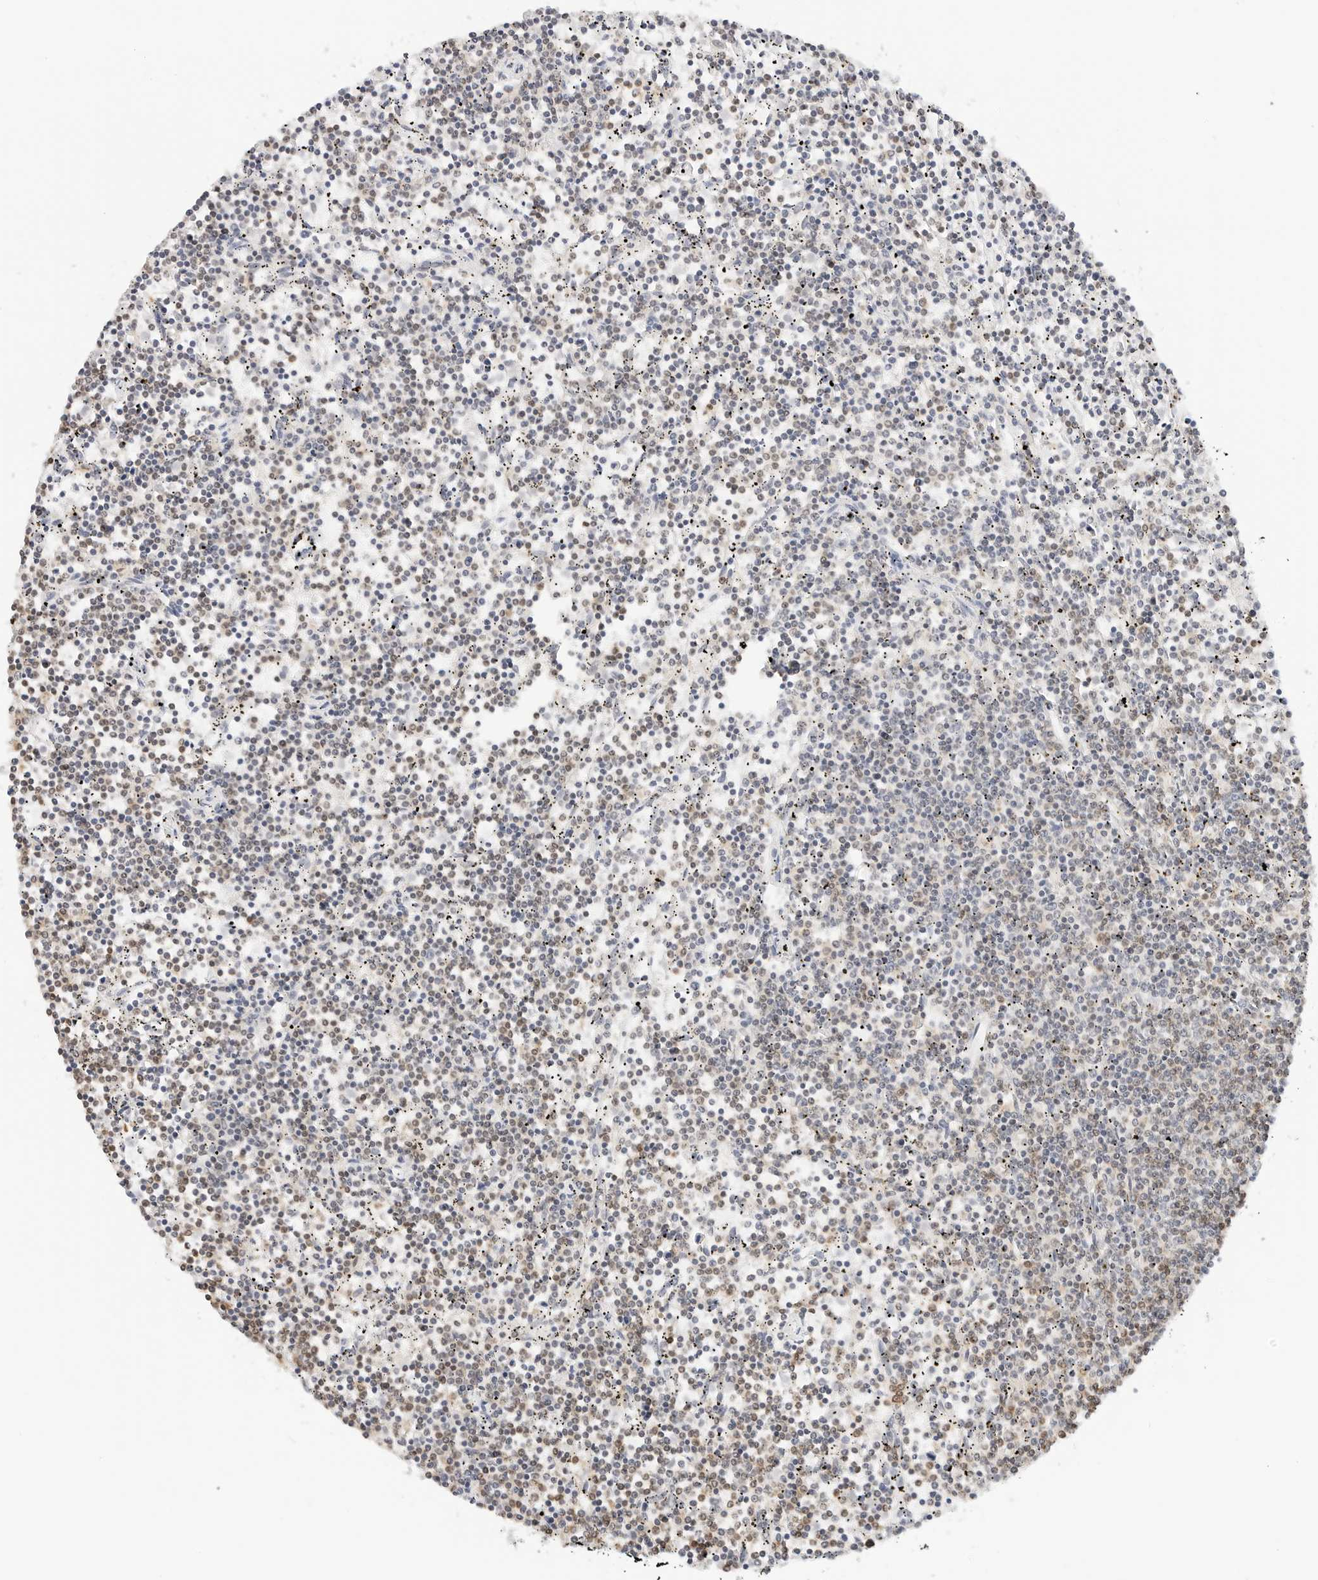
{"staining": {"intensity": "weak", "quantity": "<25%", "location": "cytoplasmic/membranous"}, "tissue": "lymphoma", "cell_type": "Tumor cells", "image_type": "cancer", "snomed": [{"axis": "morphology", "description": "Malignant lymphoma, non-Hodgkin's type, Low grade"}, {"axis": "topography", "description": "Spleen"}], "caption": "Tumor cells show no significant protein staining in low-grade malignant lymphoma, non-Hodgkin's type.", "gene": "ATL1", "patient": {"sex": "female", "age": 50}}